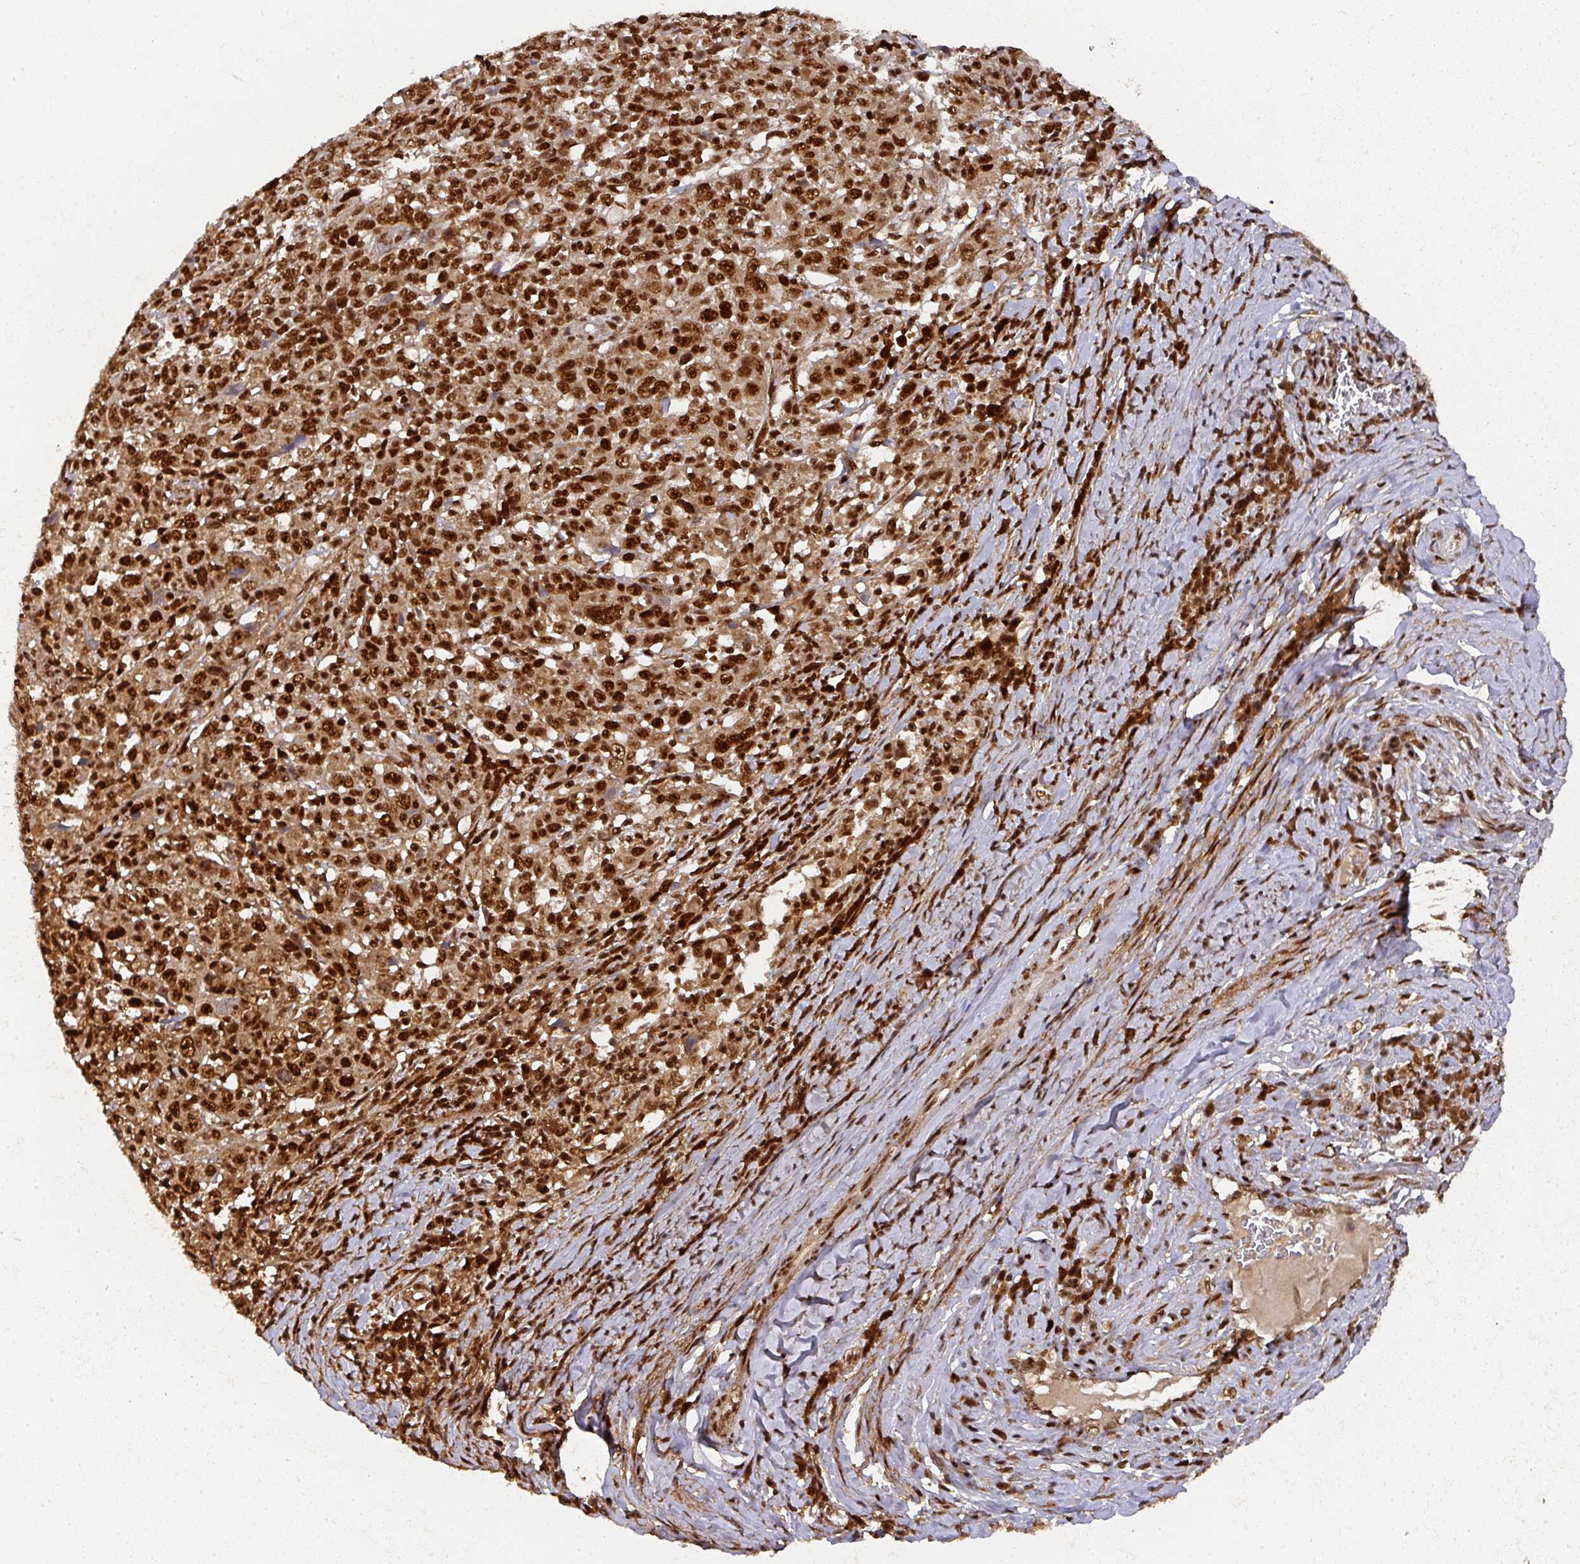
{"staining": {"intensity": "strong", "quantity": ">75%", "location": "nuclear"}, "tissue": "cervical cancer", "cell_type": "Tumor cells", "image_type": "cancer", "snomed": [{"axis": "morphology", "description": "Squamous cell carcinoma, NOS"}, {"axis": "topography", "description": "Cervix"}], "caption": "Cervical cancer stained with DAB (3,3'-diaminobenzidine) immunohistochemistry demonstrates high levels of strong nuclear positivity in approximately >75% of tumor cells.", "gene": "DIDO1", "patient": {"sex": "female", "age": 46}}